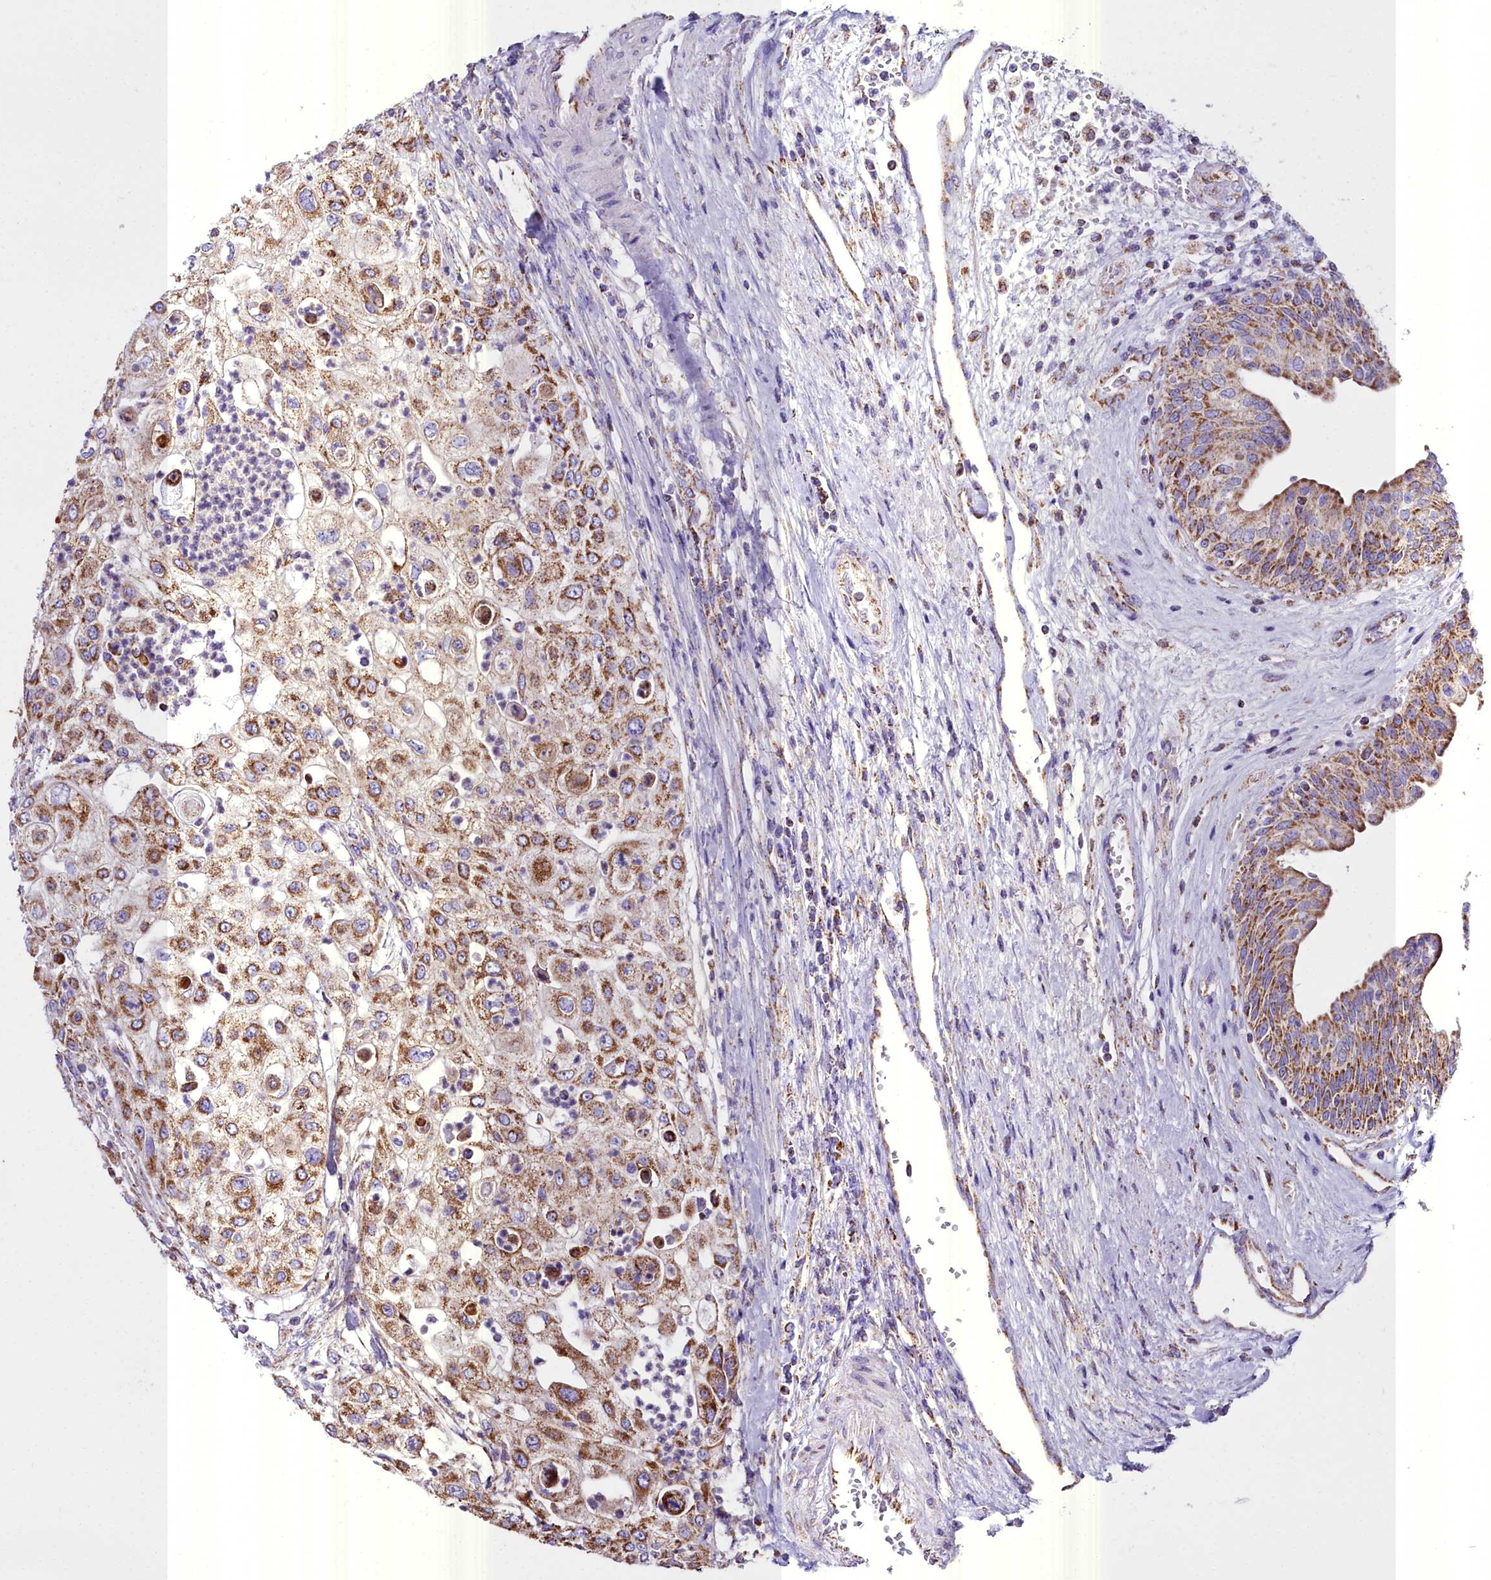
{"staining": {"intensity": "moderate", "quantity": ">75%", "location": "cytoplasmic/membranous"}, "tissue": "urothelial cancer", "cell_type": "Tumor cells", "image_type": "cancer", "snomed": [{"axis": "morphology", "description": "Urothelial carcinoma, High grade"}, {"axis": "topography", "description": "Urinary bladder"}], "caption": "Immunohistochemical staining of human high-grade urothelial carcinoma displays medium levels of moderate cytoplasmic/membranous protein expression in approximately >75% of tumor cells.", "gene": "WDFY3", "patient": {"sex": "female", "age": 79}}